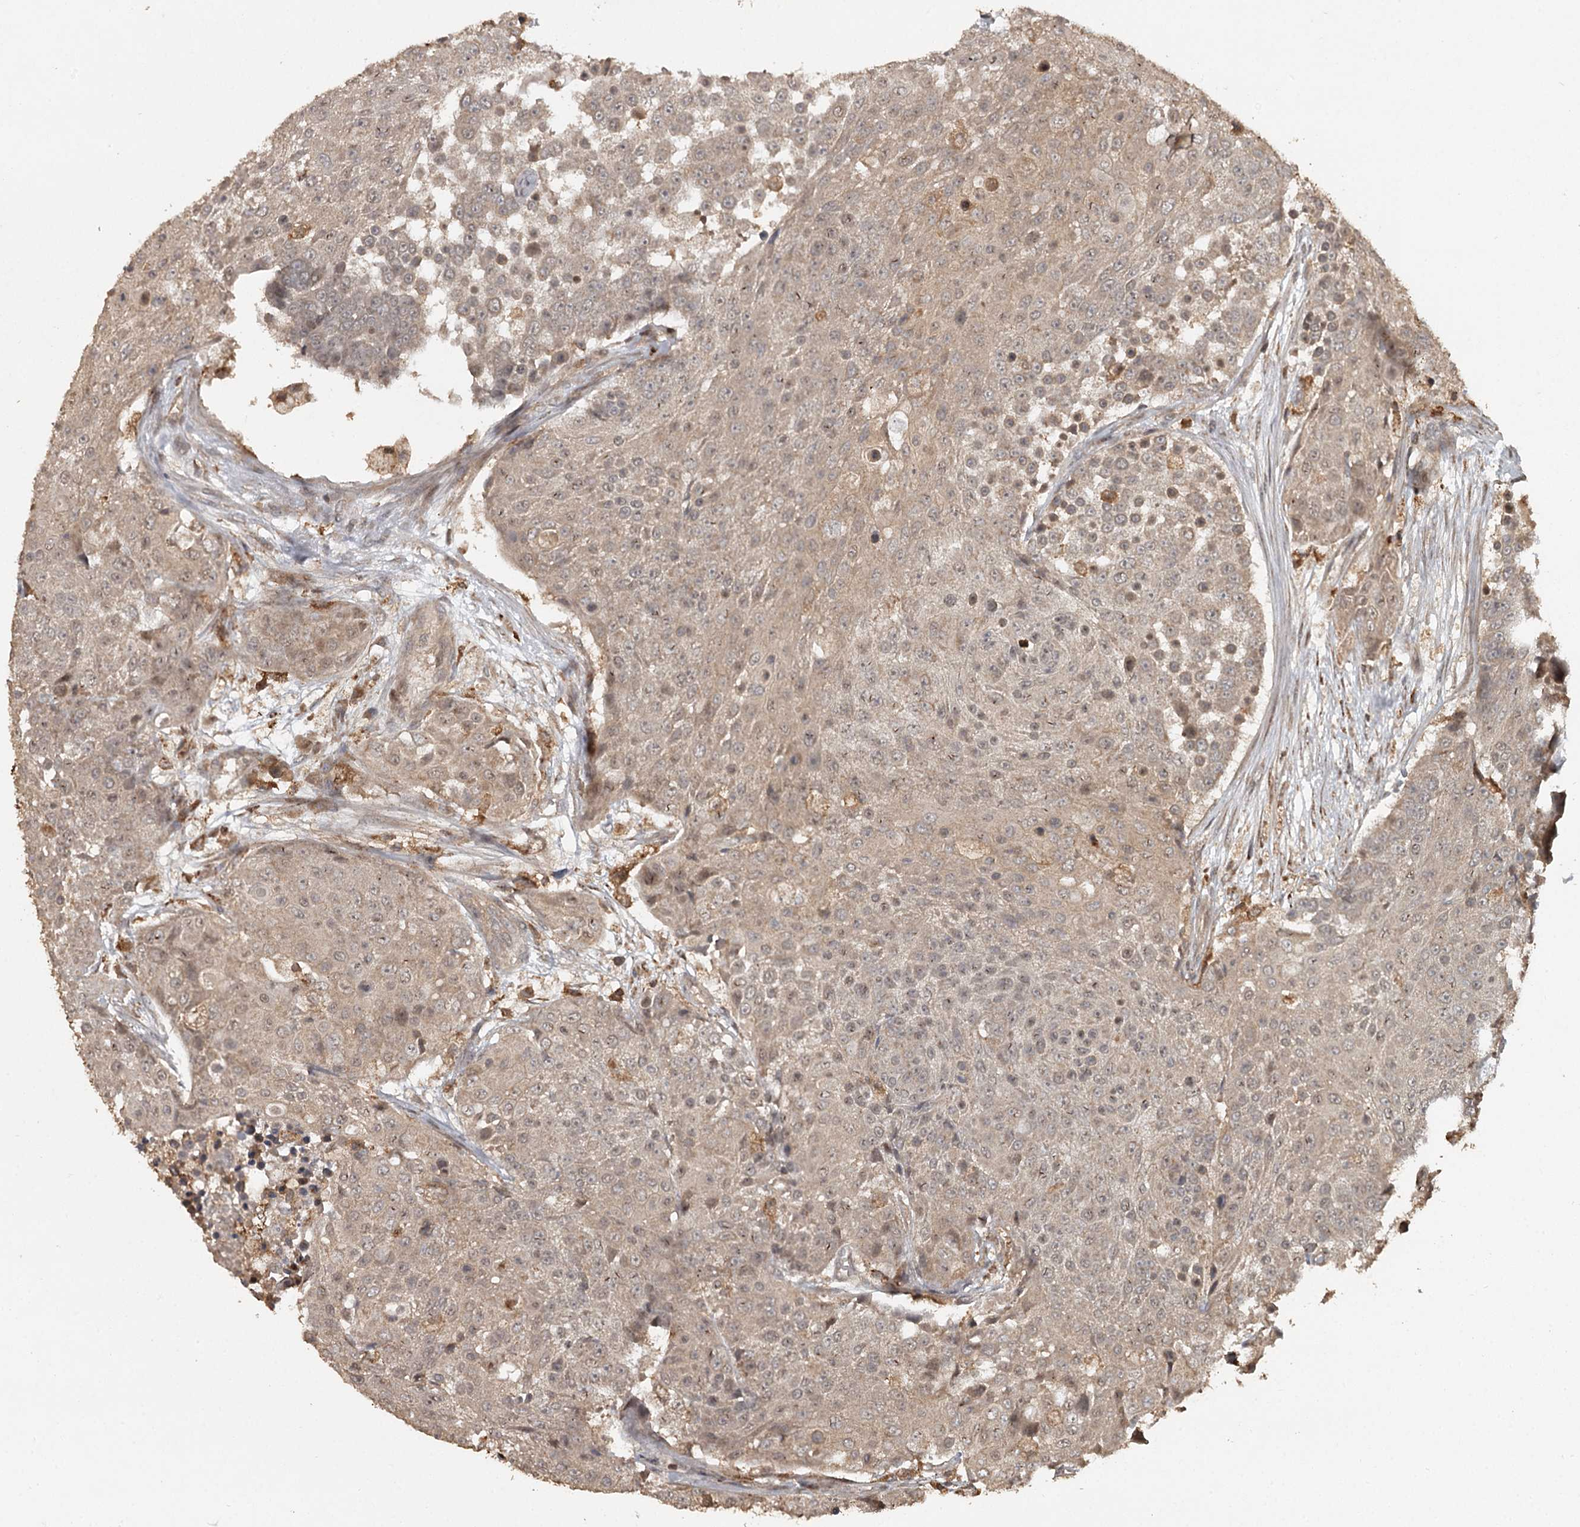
{"staining": {"intensity": "weak", "quantity": "25%-75%", "location": "cytoplasmic/membranous,nuclear"}, "tissue": "urothelial cancer", "cell_type": "Tumor cells", "image_type": "cancer", "snomed": [{"axis": "morphology", "description": "Urothelial carcinoma, High grade"}, {"axis": "topography", "description": "Urinary bladder"}], "caption": "Immunohistochemistry staining of urothelial cancer, which reveals low levels of weak cytoplasmic/membranous and nuclear expression in about 25%-75% of tumor cells indicating weak cytoplasmic/membranous and nuclear protein positivity. The staining was performed using DAB (brown) for protein detection and nuclei were counterstained in hematoxylin (blue).", "gene": "FAXC", "patient": {"sex": "female", "age": 63}}